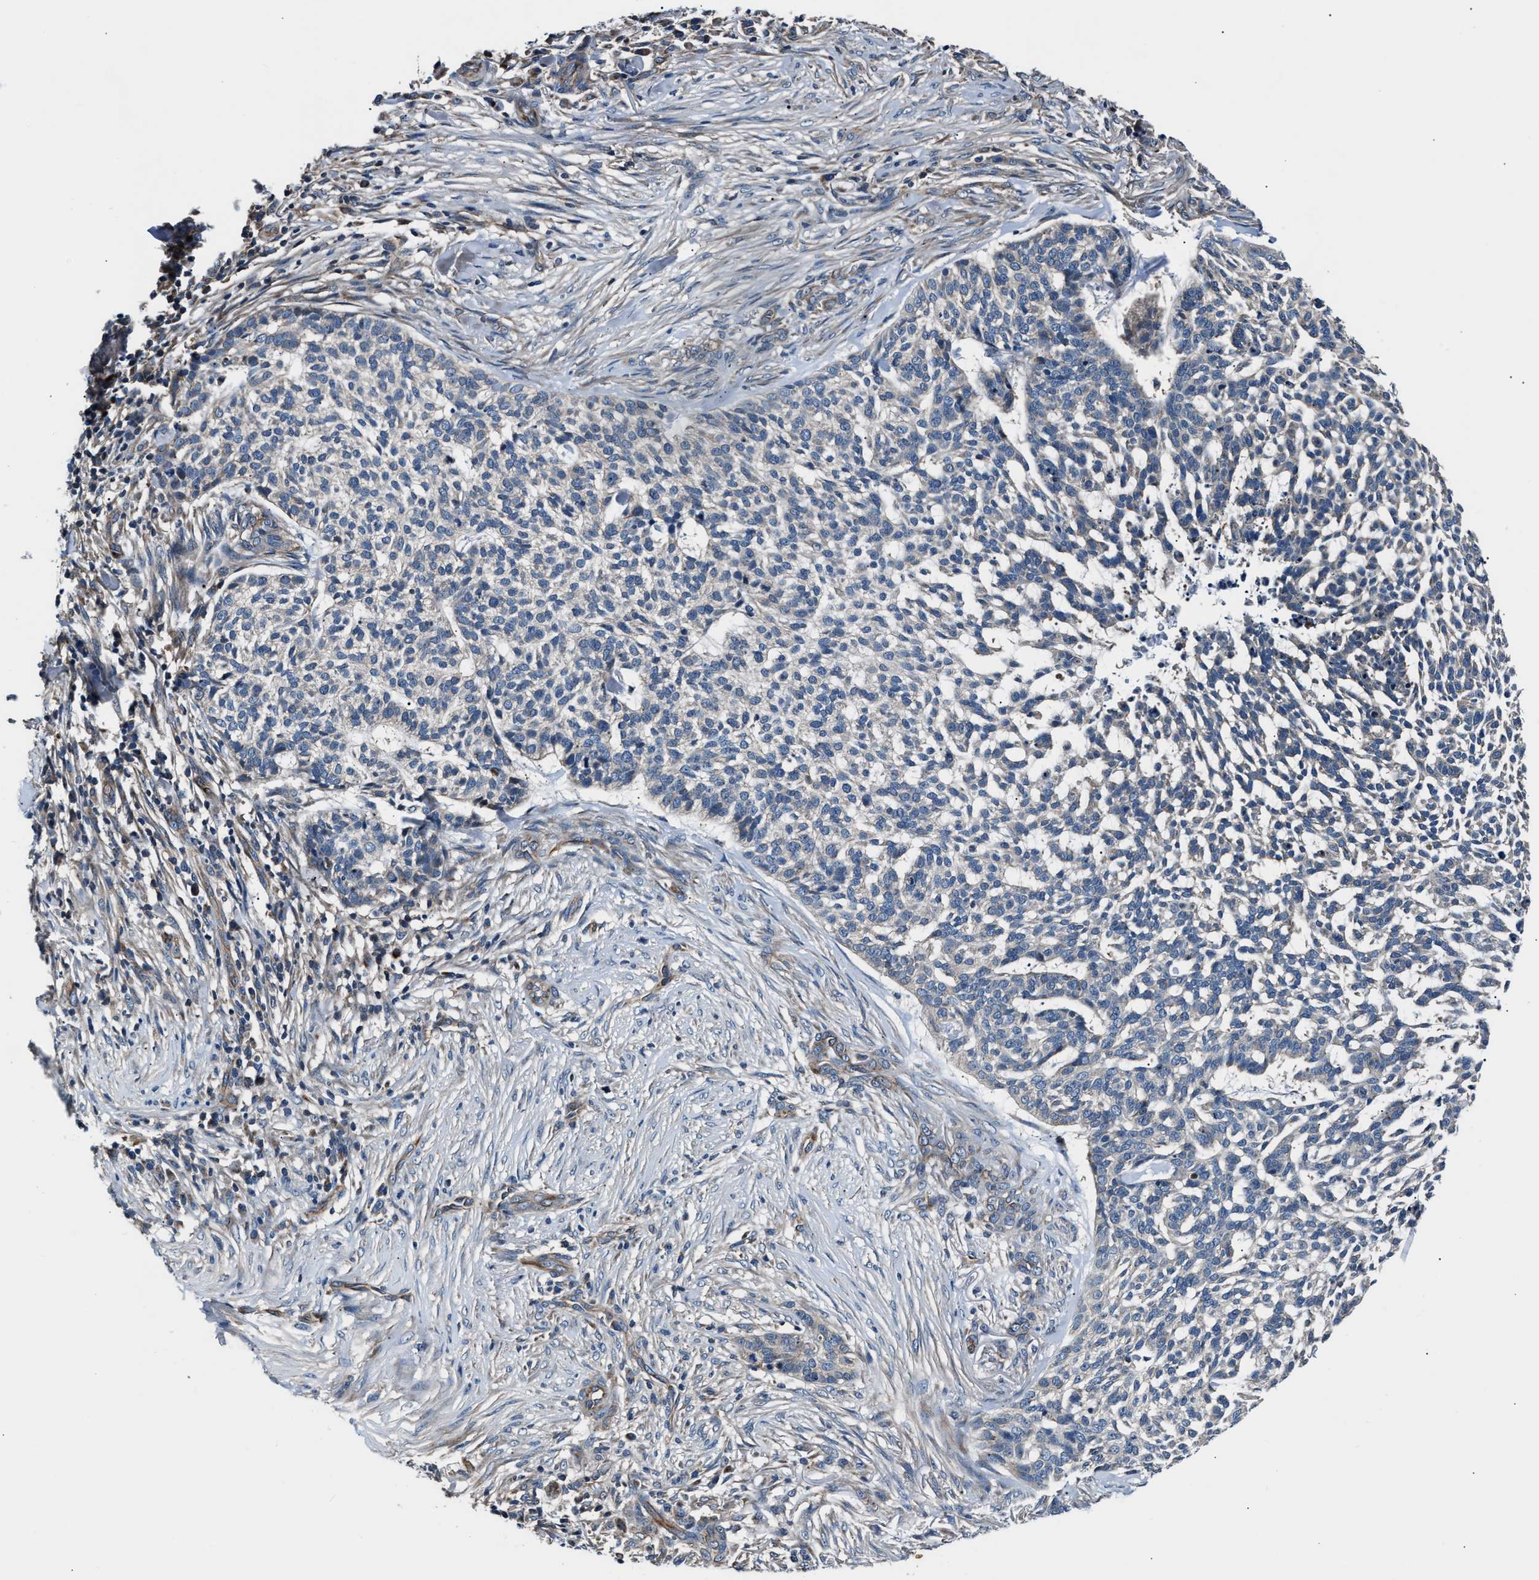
{"staining": {"intensity": "negative", "quantity": "none", "location": "none"}, "tissue": "skin cancer", "cell_type": "Tumor cells", "image_type": "cancer", "snomed": [{"axis": "morphology", "description": "Basal cell carcinoma"}, {"axis": "topography", "description": "Skin"}], "caption": "This is an IHC micrograph of basal cell carcinoma (skin). There is no expression in tumor cells.", "gene": "GGCT", "patient": {"sex": "female", "age": 64}}